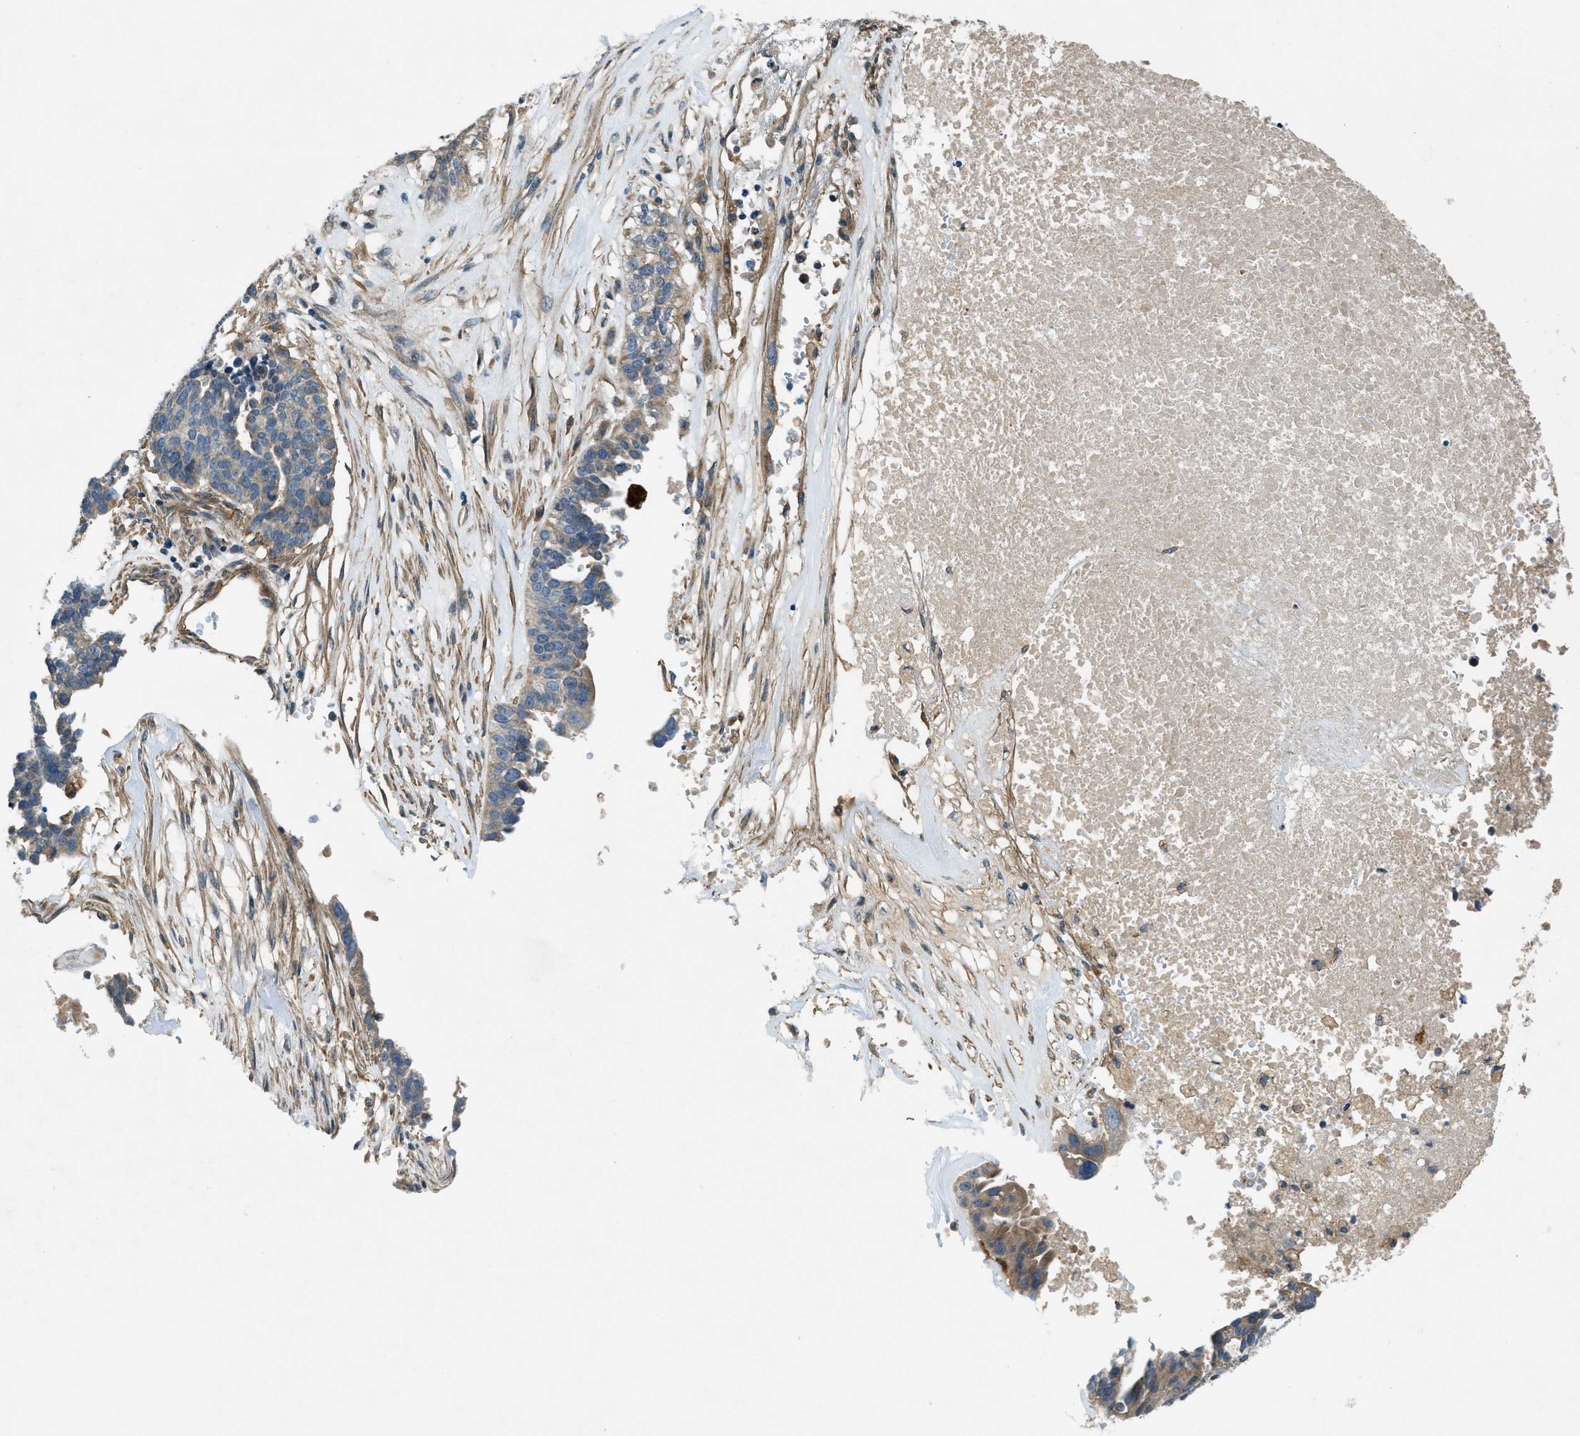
{"staining": {"intensity": "weak", "quantity": ">75%", "location": "cytoplasmic/membranous"}, "tissue": "ovarian cancer", "cell_type": "Tumor cells", "image_type": "cancer", "snomed": [{"axis": "morphology", "description": "Cystadenocarcinoma, serous, NOS"}, {"axis": "topography", "description": "Ovary"}], "caption": "Tumor cells display low levels of weak cytoplasmic/membranous positivity in approximately >75% of cells in human ovarian cancer (serous cystadenocarcinoma). The protein of interest is stained brown, and the nuclei are stained in blue (DAB IHC with brightfield microscopy, high magnification).", "gene": "VEZT", "patient": {"sex": "female", "age": 59}}